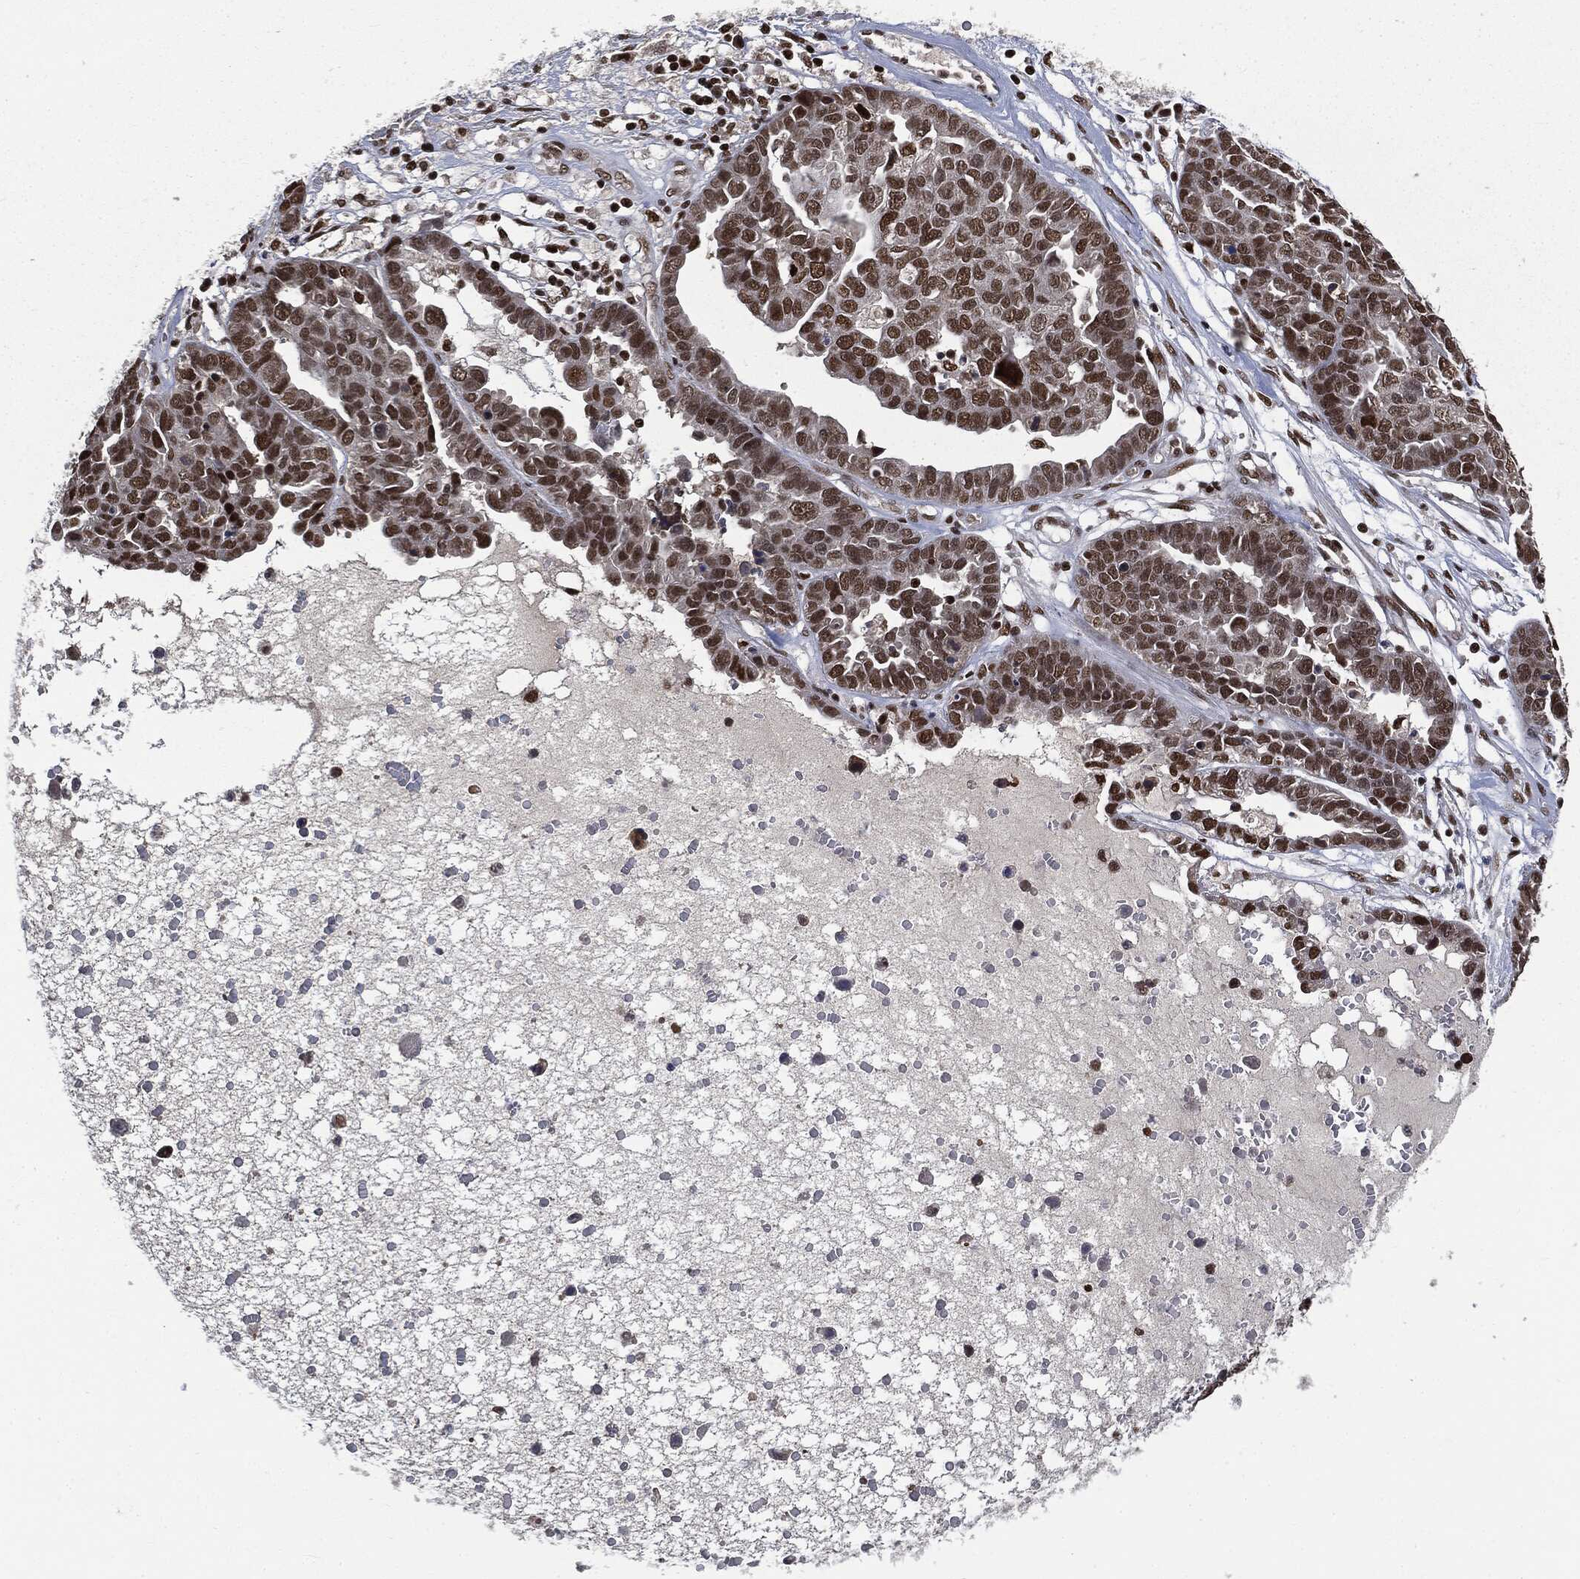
{"staining": {"intensity": "strong", "quantity": ">75%", "location": "nuclear"}, "tissue": "ovarian cancer", "cell_type": "Tumor cells", "image_type": "cancer", "snomed": [{"axis": "morphology", "description": "Cystadenocarcinoma, serous, NOS"}, {"axis": "topography", "description": "Ovary"}], "caption": "Human ovarian serous cystadenocarcinoma stained with a protein marker exhibits strong staining in tumor cells.", "gene": "DPH2", "patient": {"sex": "female", "age": 87}}